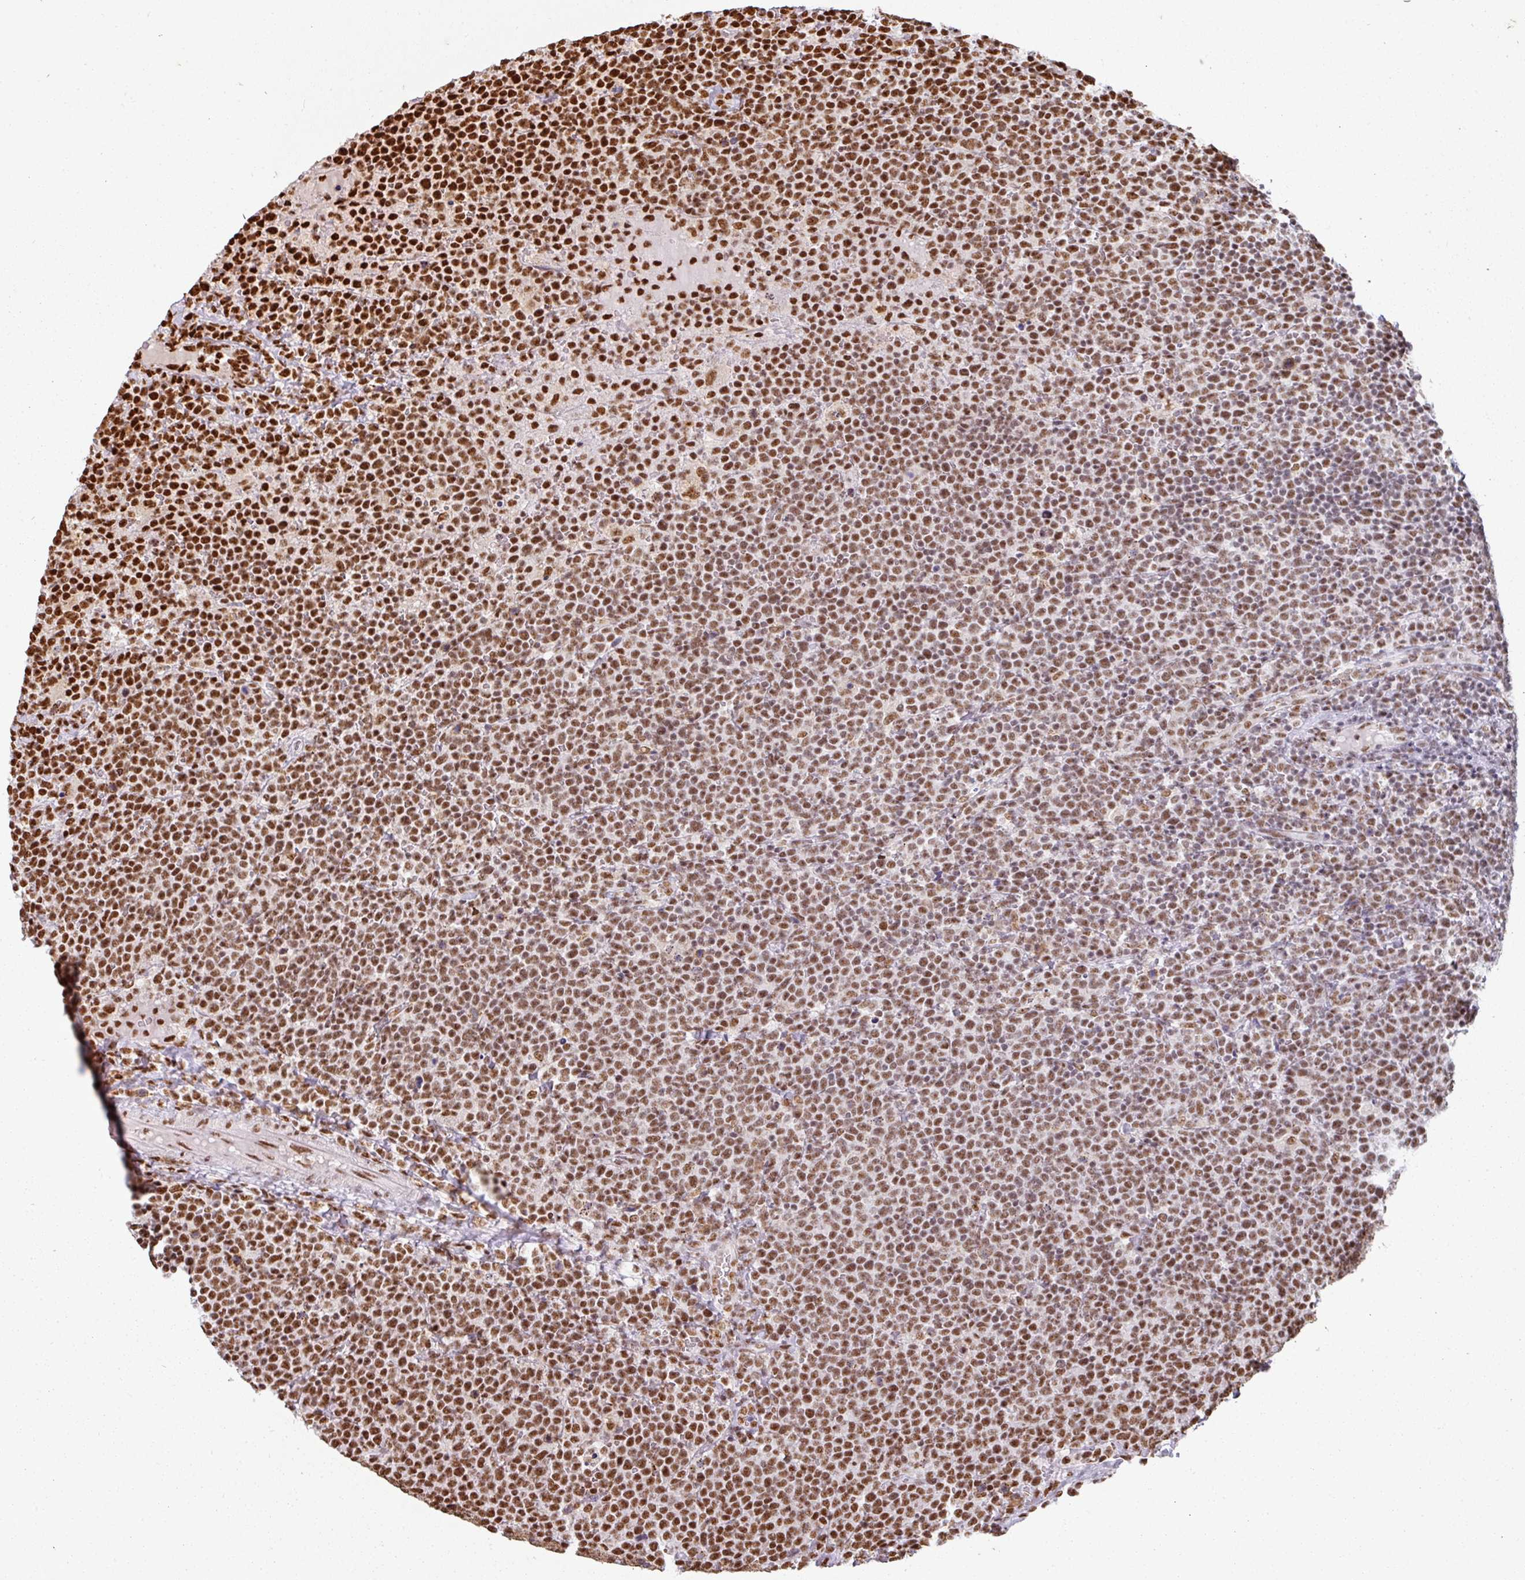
{"staining": {"intensity": "moderate", "quantity": ">75%", "location": "nuclear"}, "tissue": "lymphoma", "cell_type": "Tumor cells", "image_type": "cancer", "snomed": [{"axis": "morphology", "description": "Malignant lymphoma, non-Hodgkin's type, High grade"}, {"axis": "topography", "description": "Lymph node"}], "caption": "The immunohistochemical stain shows moderate nuclear positivity in tumor cells of high-grade malignant lymphoma, non-Hodgkin's type tissue. The protein of interest is shown in brown color, while the nuclei are stained blue.", "gene": "SIK3", "patient": {"sex": "male", "age": 61}}